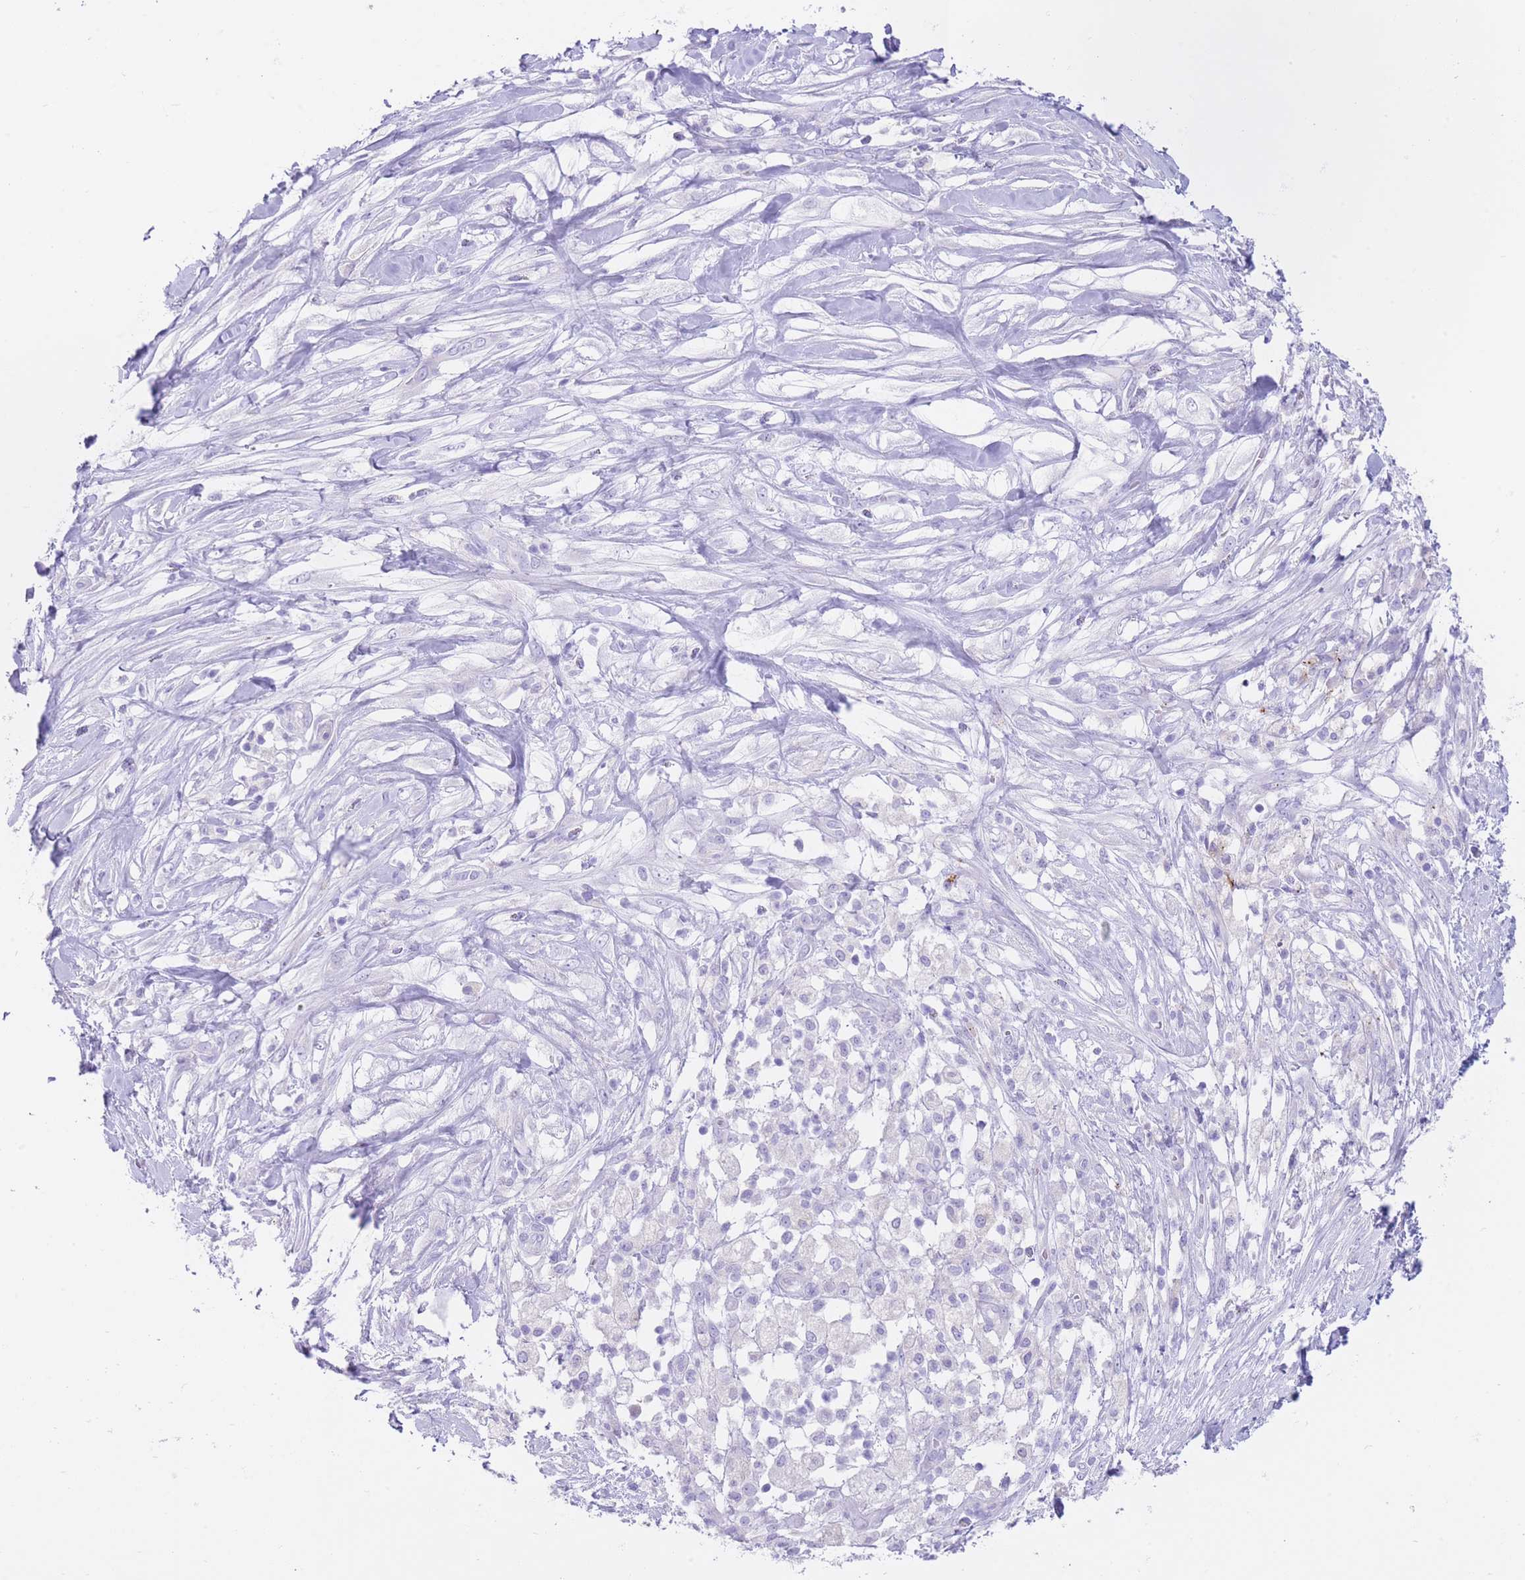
{"staining": {"intensity": "negative", "quantity": "none", "location": "none"}, "tissue": "pancreatic cancer", "cell_type": "Tumor cells", "image_type": "cancer", "snomed": [{"axis": "morphology", "description": "Adenocarcinoma, NOS"}, {"axis": "topography", "description": "Pancreas"}], "caption": "Human pancreatic adenocarcinoma stained for a protein using IHC reveals no positivity in tumor cells.", "gene": "QTRT1", "patient": {"sex": "female", "age": 72}}